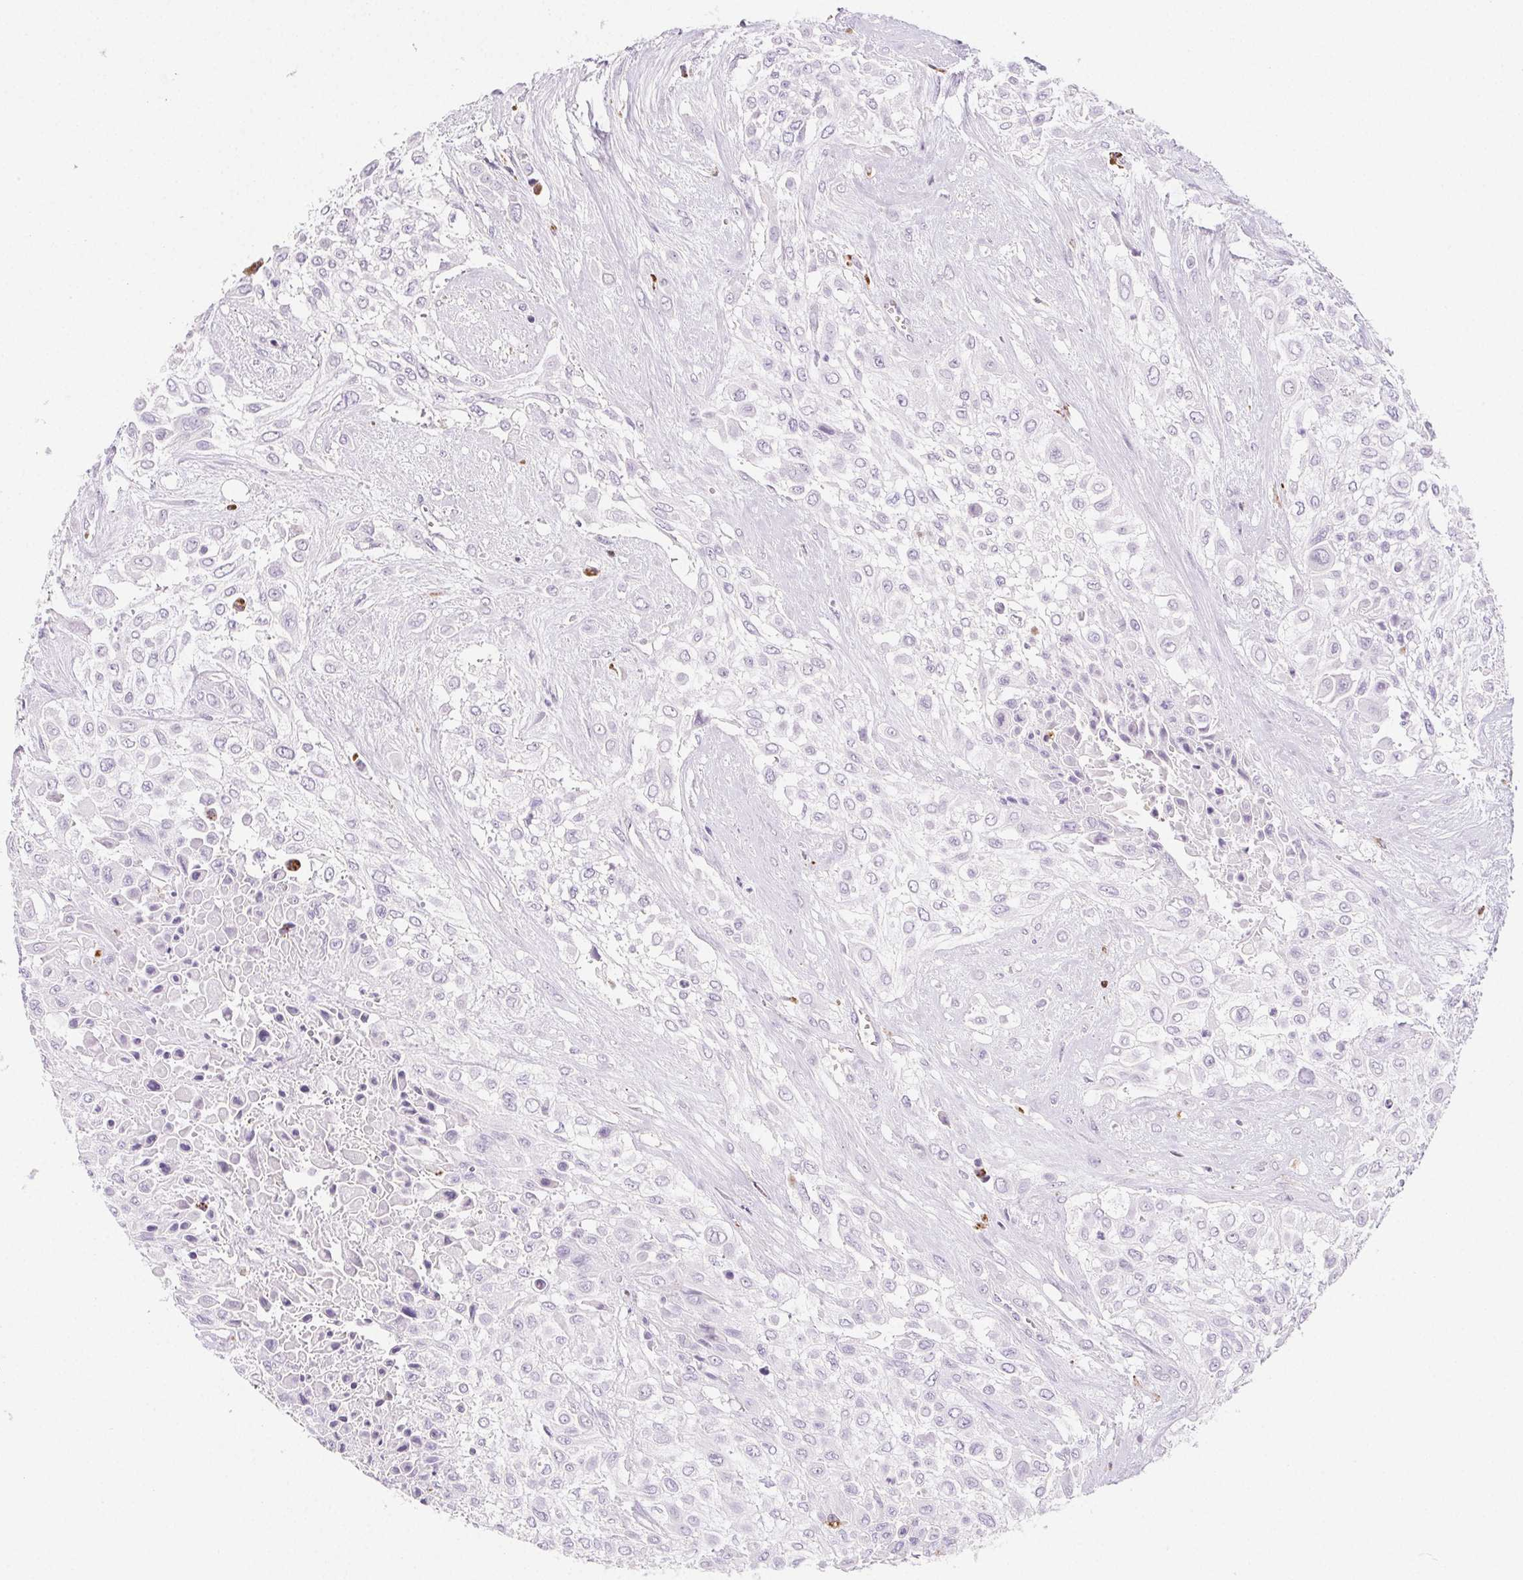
{"staining": {"intensity": "negative", "quantity": "none", "location": "none"}, "tissue": "urothelial cancer", "cell_type": "Tumor cells", "image_type": "cancer", "snomed": [{"axis": "morphology", "description": "Urothelial carcinoma, High grade"}, {"axis": "topography", "description": "Urinary bladder"}], "caption": "Tumor cells are negative for brown protein staining in urothelial carcinoma (high-grade).", "gene": "LIPA", "patient": {"sex": "male", "age": 57}}